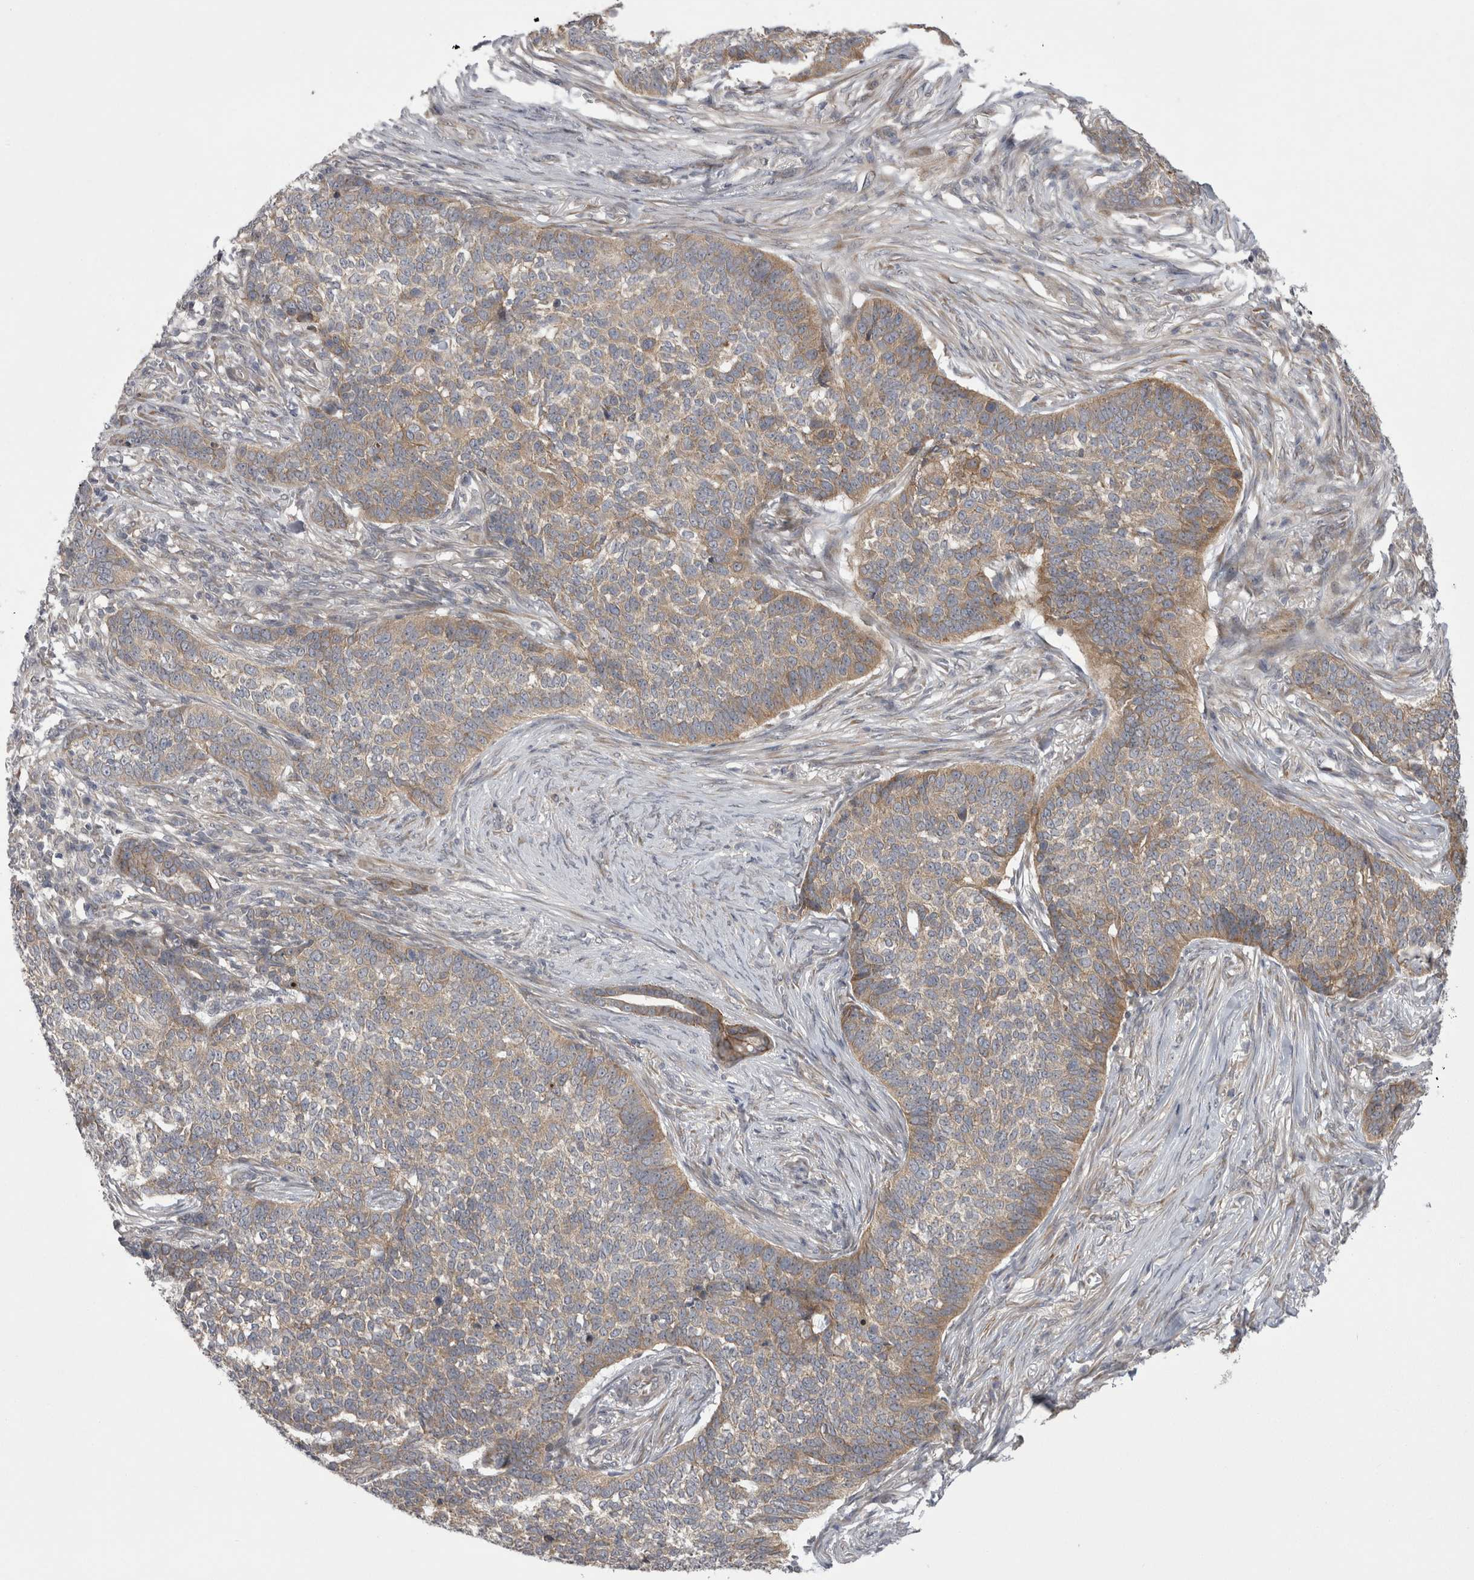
{"staining": {"intensity": "weak", "quantity": "25%-75%", "location": "cytoplasmic/membranous"}, "tissue": "skin cancer", "cell_type": "Tumor cells", "image_type": "cancer", "snomed": [{"axis": "morphology", "description": "Basal cell carcinoma"}, {"axis": "topography", "description": "Skin"}], "caption": "Skin basal cell carcinoma stained with DAB immunohistochemistry (IHC) displays low levels of weak cytoplasmic/membranous staining in about 25%-75% of tumor cells.", "gene": "NENF", "patient": {"sex": "male", "age": 85}}